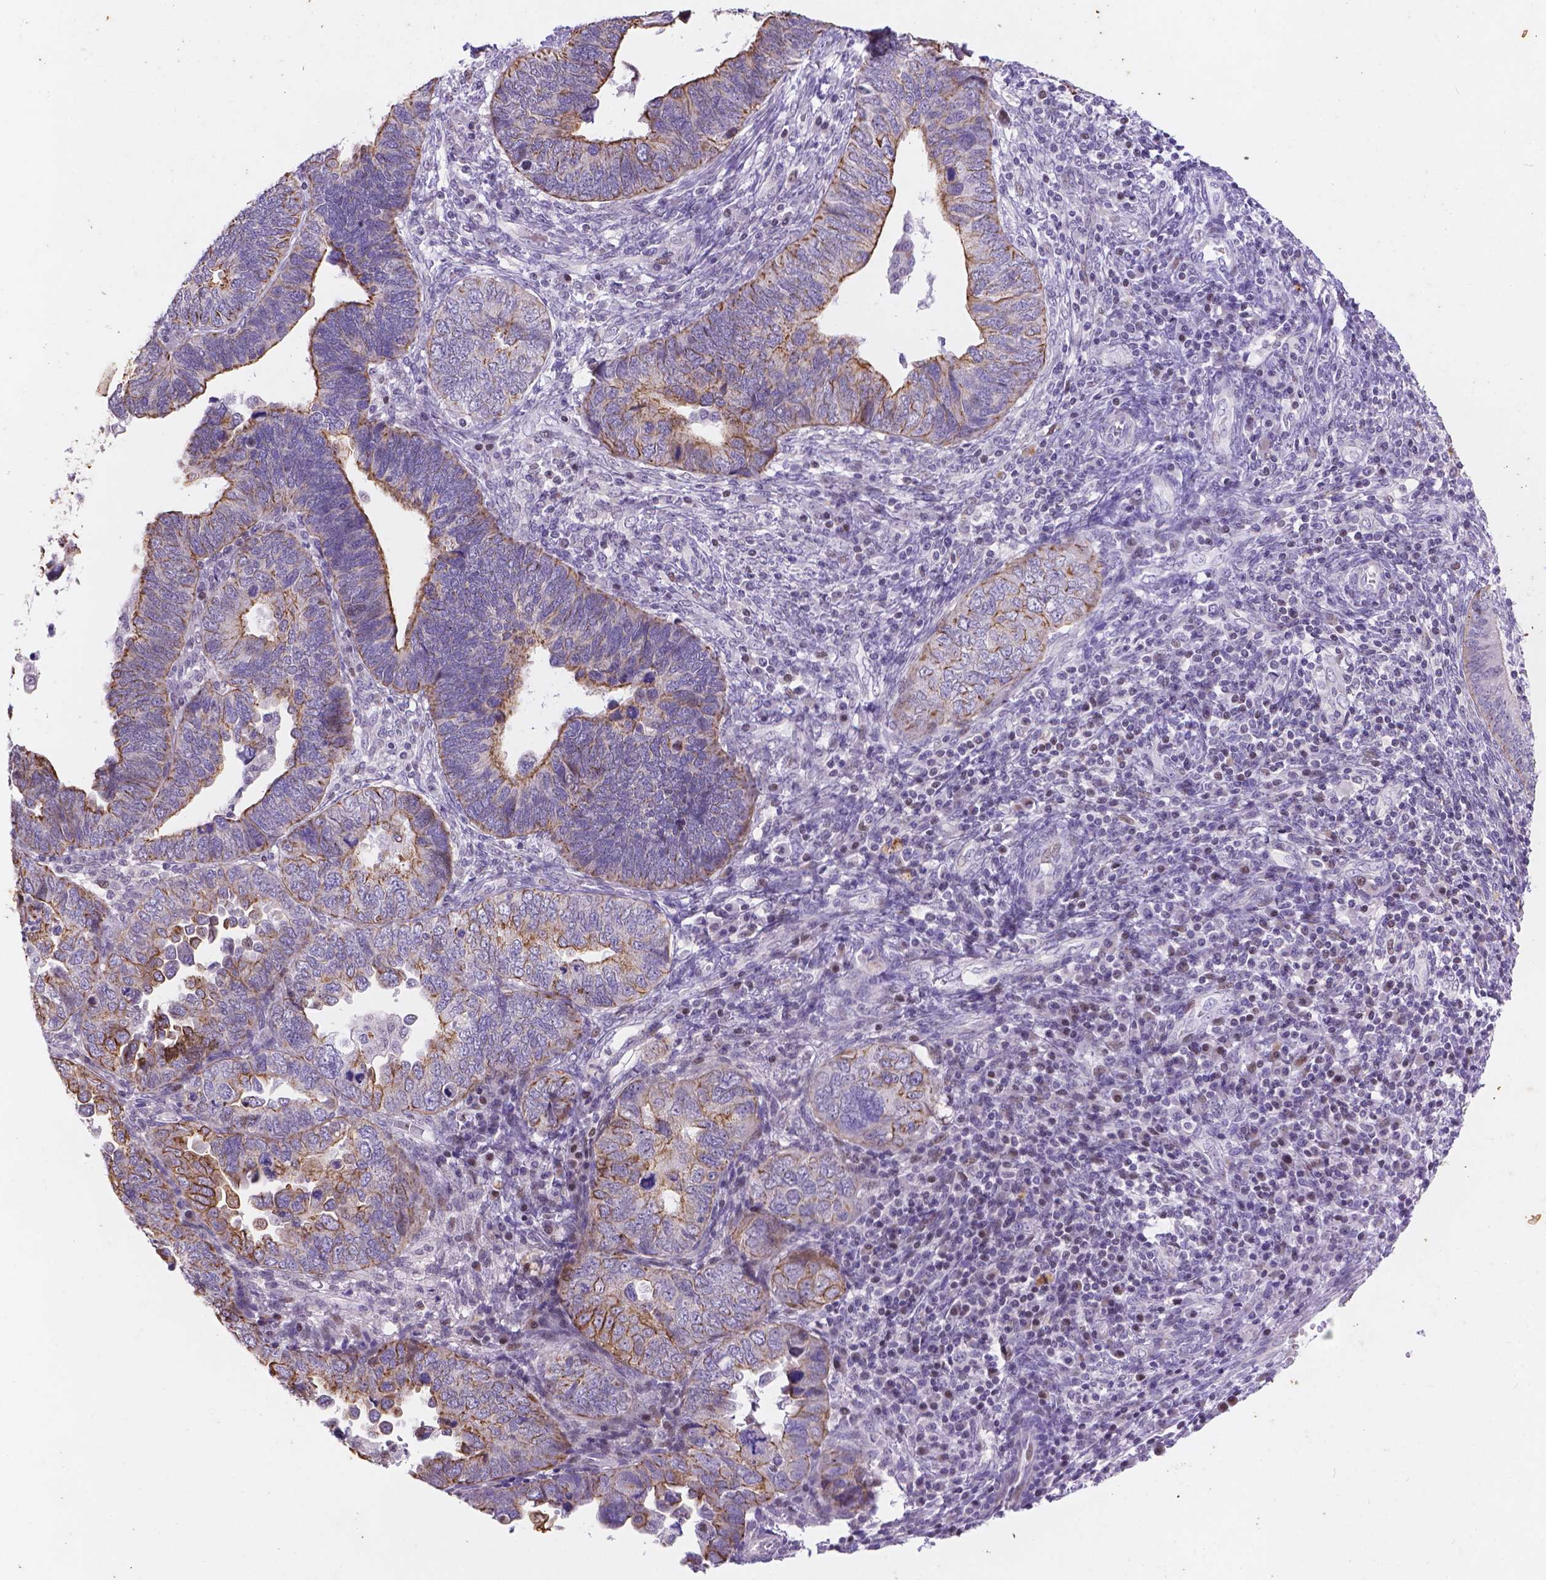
{"staining": {"intensity": "moderate", "quantity": "<25%", "location": "cytoplasmic/membranous"}, "tissue": "endometrial cancer", "cell_type": "Tumor cells", "image_type": "cancer", "snomed": [{"axis": "morphology", "description": "Adenocarcinoma, NOS"}, {"axis": "topography", "description": "Endometrium"}], "caption": "There is low levels of moderate cytoplasmic/membranous expression in tumor cells of endometrial adenocarcinoma, as demonstrated by immunohistochemical staining (brown color).", "gene": "DMWD", "patient": {"sex": "female", "age": 79}}